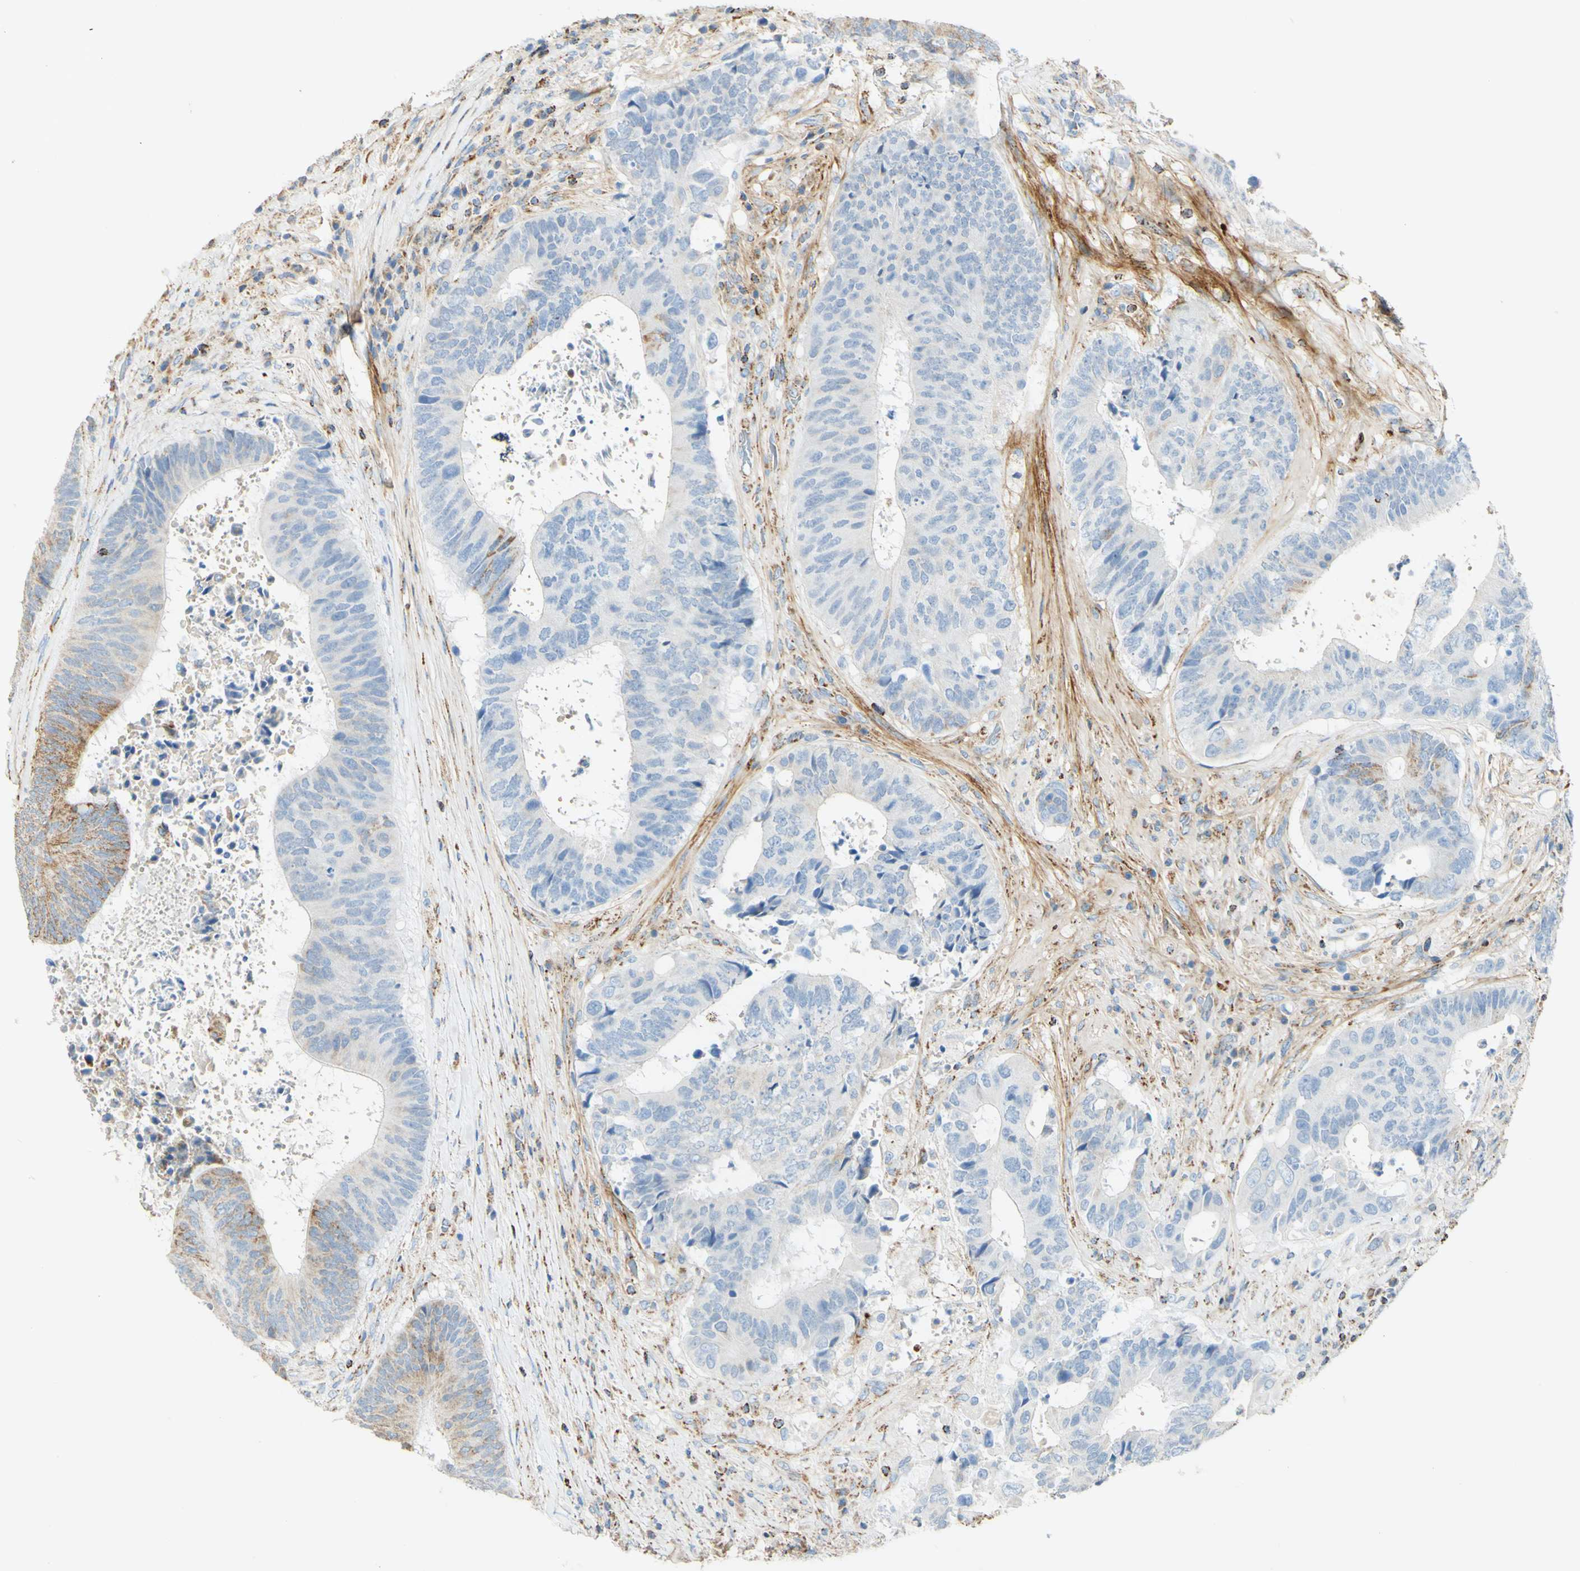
{"staining": {"intensity": "weak", "quantity": "<25%", "location": "cytoplasmic/membranous"}, "tissue": "colorectal cancer", "cell_type": "Tumor cells", "image_type": "cancer", "snomed": [{"axis": "morphology", "description": "Adenocarcinoma, NOS"}, {"axis": "topography", "description": "Rectum"}], "caption": "An image of human adenocarcinoma (colorectal) is negative for staining in tumor cells.", "gene": "OXCT1", "patient": {"sex": "male", "age": 72}}